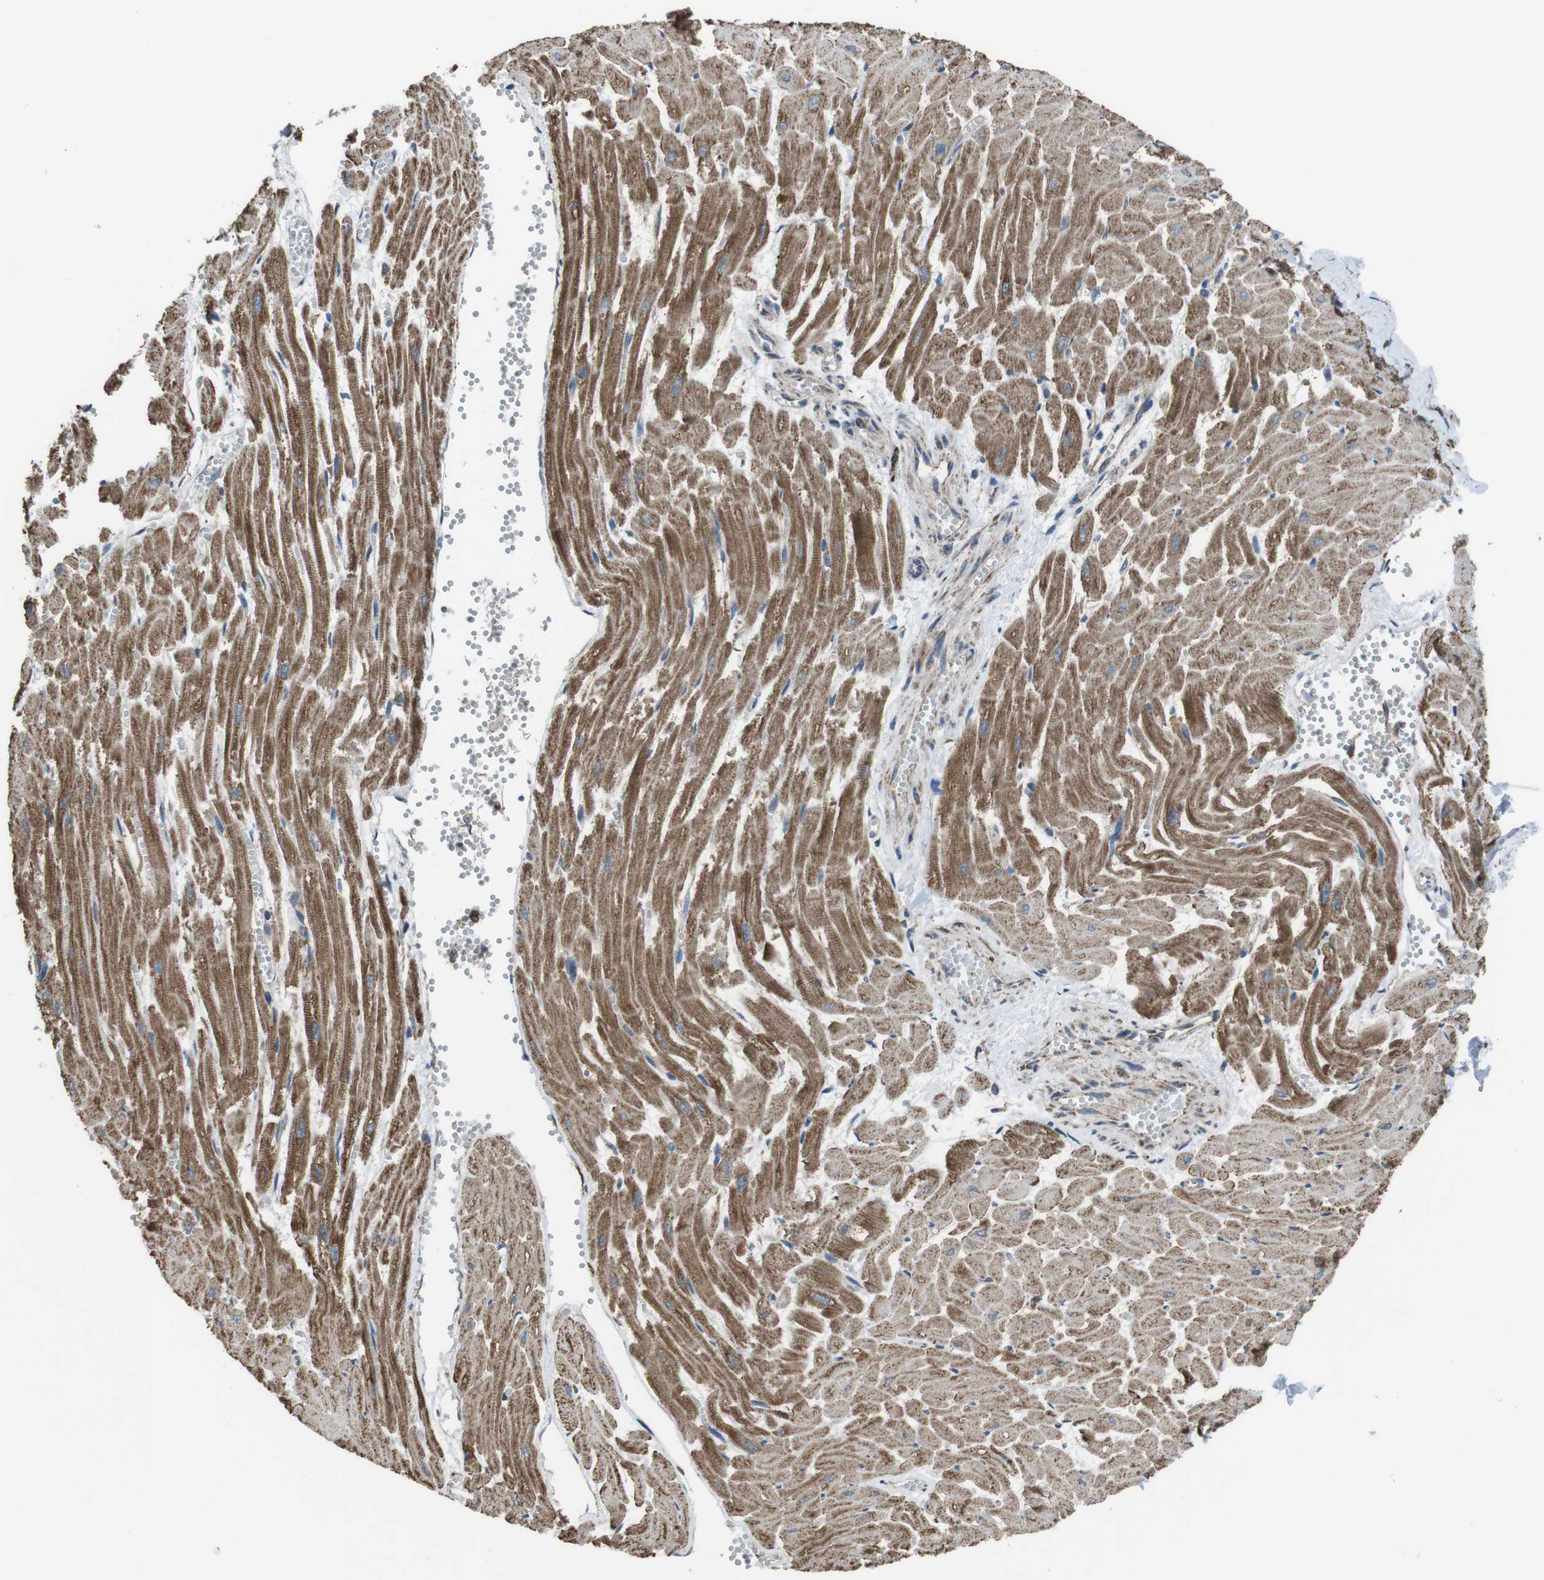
{"staining": {"intensity": "moderate", "quantity": ">75%", "location": "cytoplasmic/membranous"}, "tissue": "heart muscle", "cell_type": "Cardiomyocytes", "image_type": "normal", "snomed": [{"axis": "morphology", "description": "Normal tissue, NOS"}, {"axis": "topography", "description": "Heart"}], "caption": "Brown immunohistochemical staining in benign heart muscle exhibits moderate cytoplasmic/membranous staining in about >75% of cardiomyocytes.", "gene": "GIMAP8", "patient": {"sex": "female", "age": 19}}